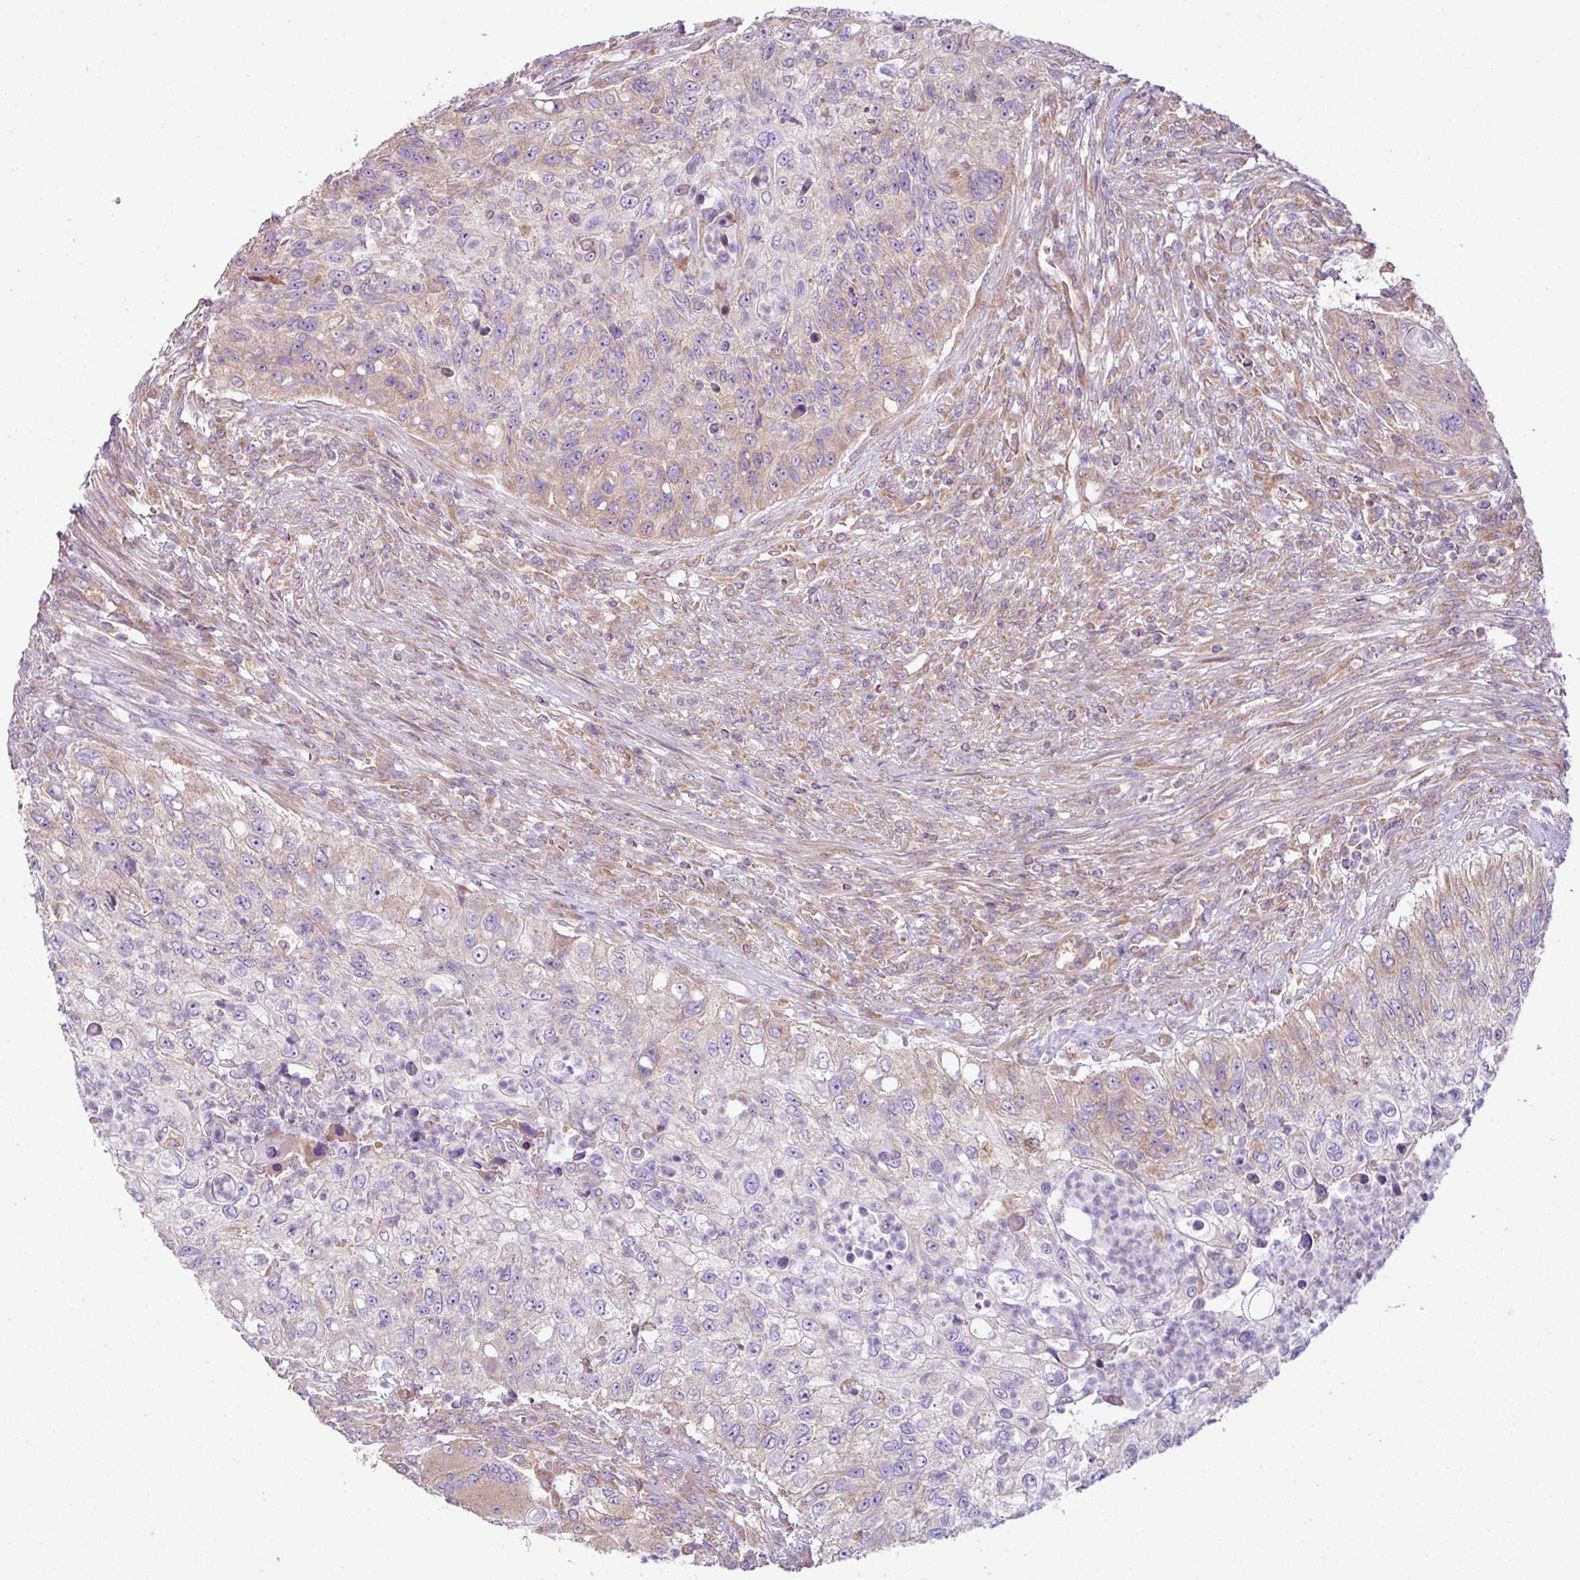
{"staining": {"intensity": "weak", "quantity": "<25%", "location": "cytoplasmic/membranous"}, "tissue": "urothelial cancer", "cell_type": "Tumor cells", "image_type": "cancer", "snomed": [{"axis": "morphology", "description": "Urothelial carcinoma, High grade"}, {"axis": "topography", "description": "Urinary bladder"}], "caption": "A high-resolution photomicrograph shows immunohistochemistry staining of urothelial cancer, which reveals no significant positivity in tumor cells.", "gene": "COX18", "patient": {"sex": "female", "age": 60}}